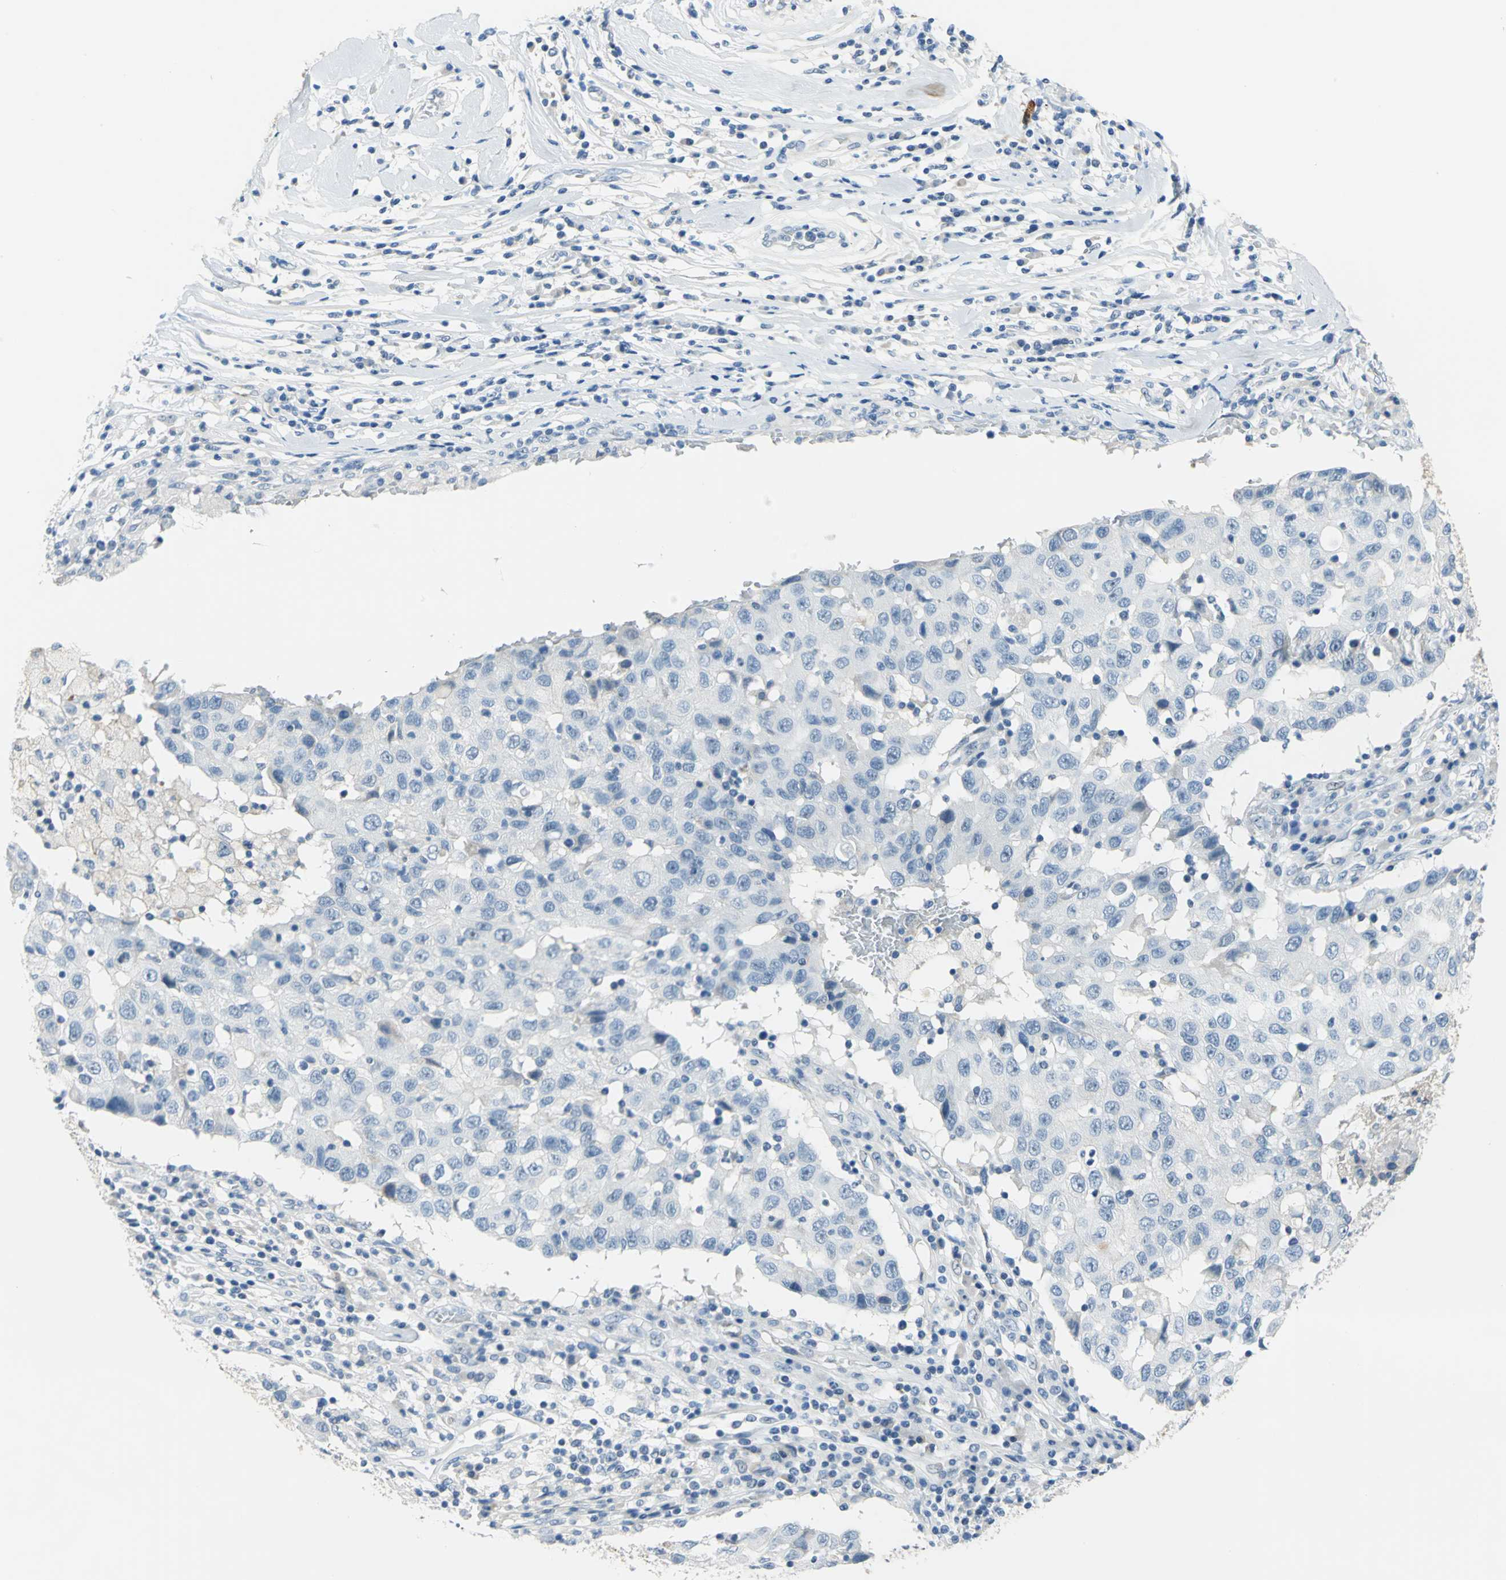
{"staining": {"intensity": "negative", "quantity": "none", "location": "none"}, "tissue": "breast cancer", "cell_type": "Tumor cells", "image_type": "cancer", "snomed": [{"axis": "morphology", "description": "Duct carcinoma"}, {"axis": "topography", "description": "Breast"}], "caption": "A high-resolution micrograph shows IHC staining of intraductal carcinoma (breast), which reveals no significant positivity in tumor cells.", "gene": "MUC4", "patient": {"sex": "female", "age": 27}}